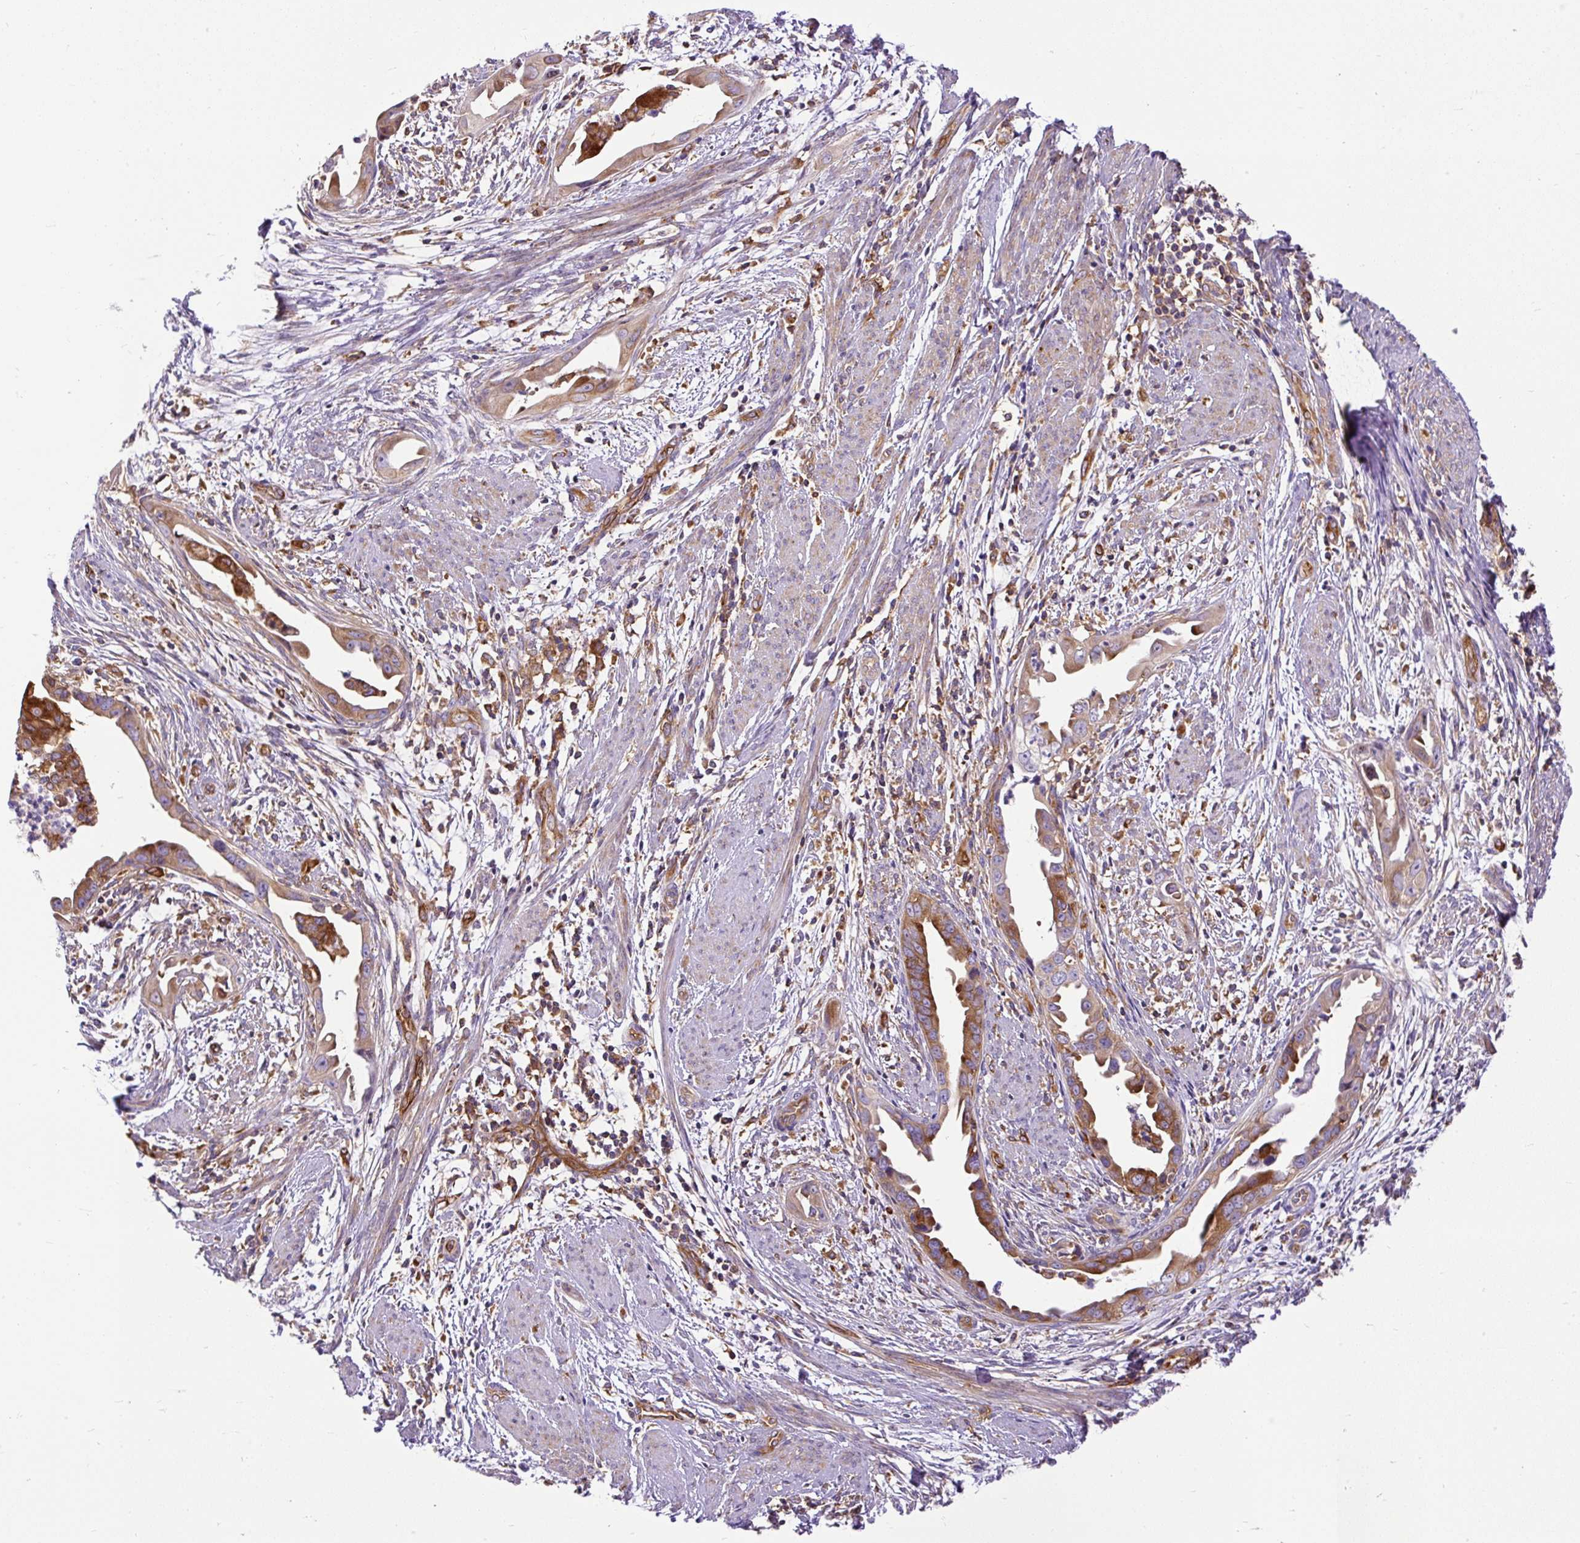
{"staining": {"intensity": "strong", "quantity": ">75%", "location": "cytoplasmic/membranous"}, "tissue": "endometrial cancer", "cell_type": "Tumor cells", "image_type": "cancer", "snomed": [{"axis": "morphology", "description": "Adenocarcinoma, NOS"}, {"axis": "topography", "description": "Endometrium"}], "caption": "An image of human endometrial adenocarcinoma stained for a protein shows strong cytoplasmic/membranous brown staining in tumor cells.", "gene": "MAP1S", "patient": {"sex": "female", "age": 57}}